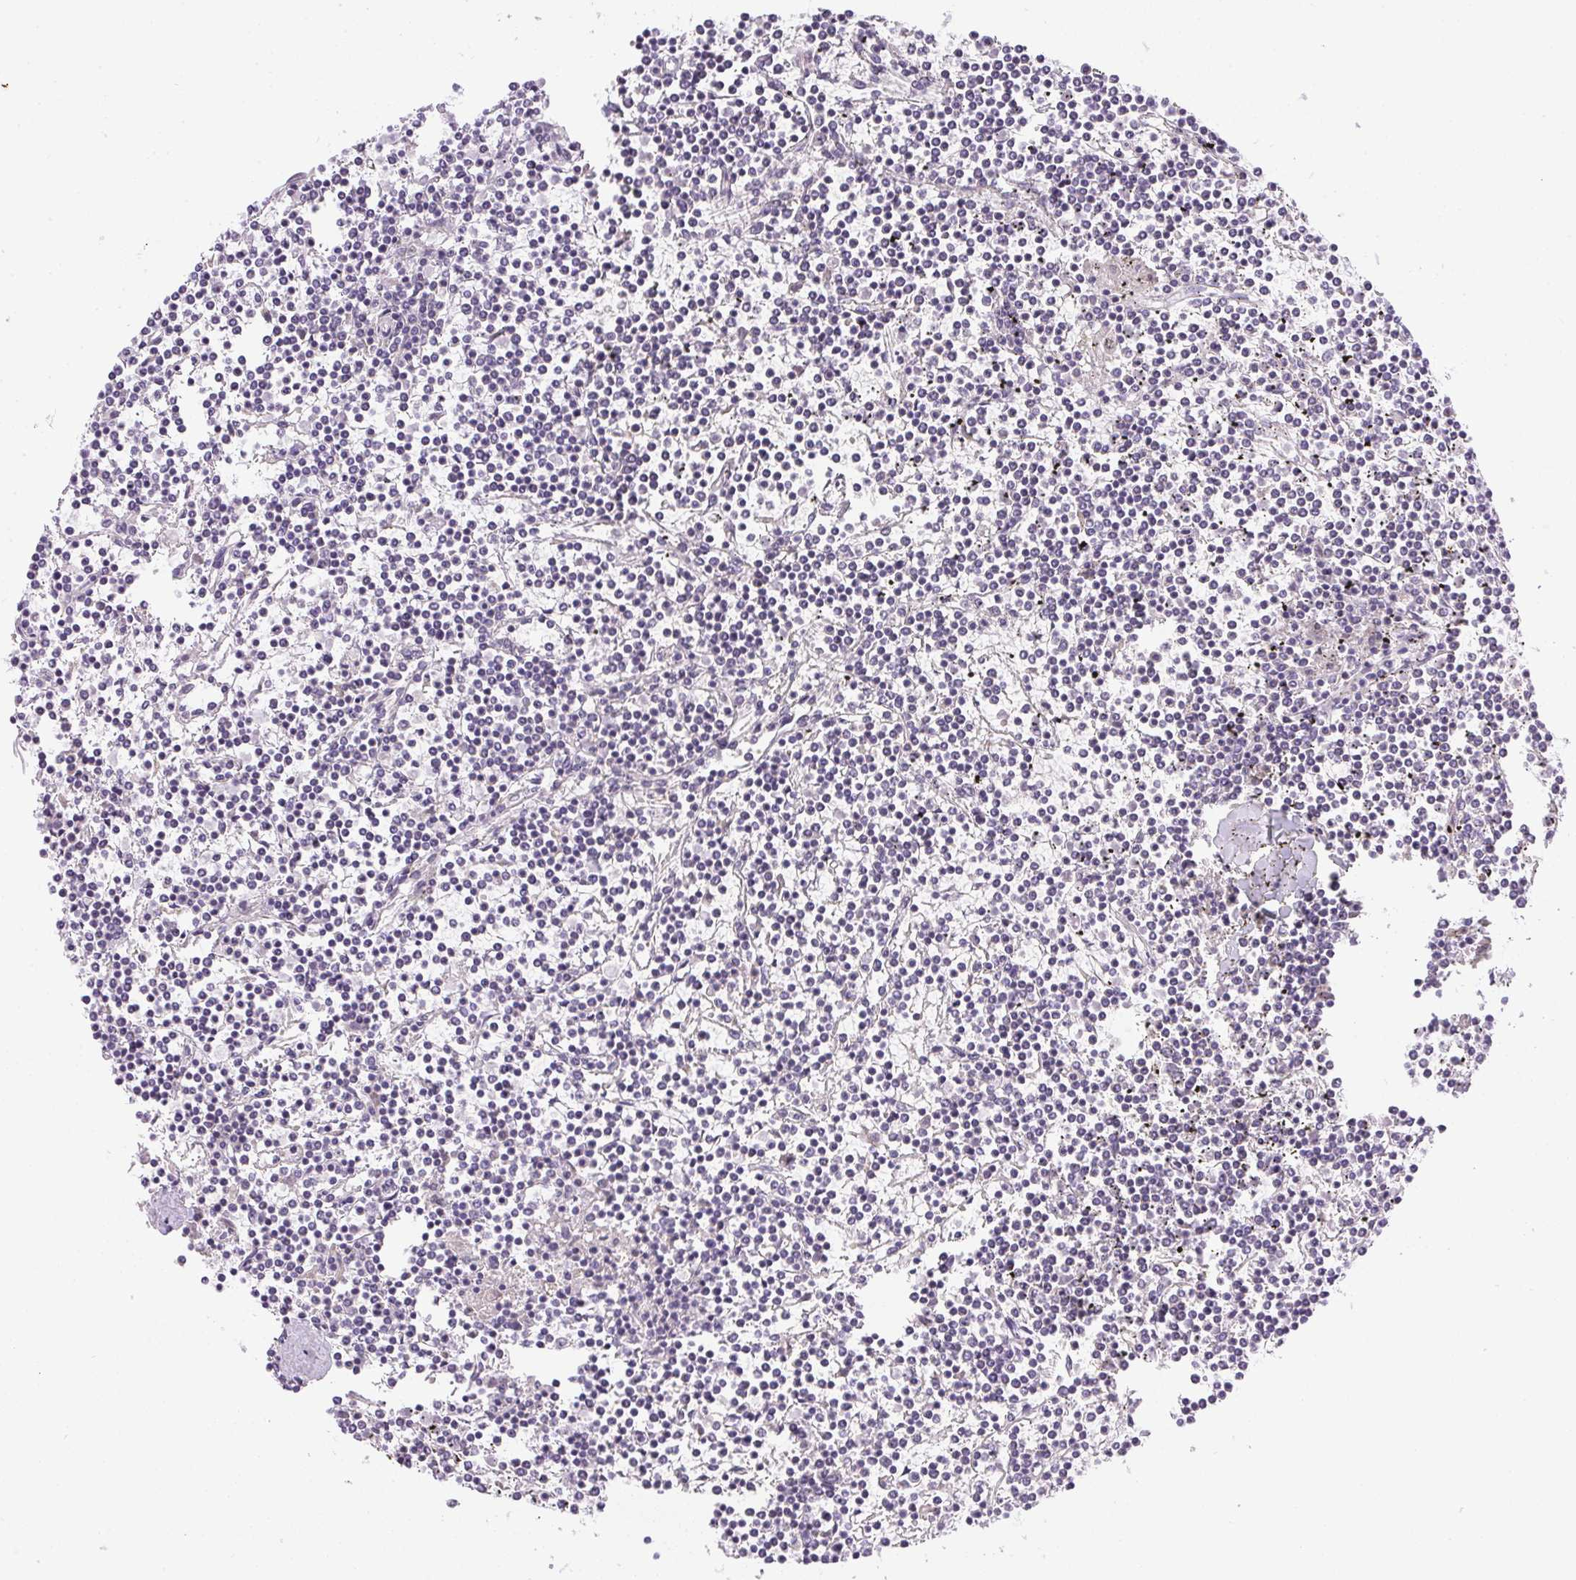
{"staining": {"intensity": "negative", "quantity": "none", "location": "none"}, "tissue": "lymphoma", "cell_type": "Tumor cells", "image_type": "cancer", "snomed": [{"axis": "morphology", "description": "Malignant lymphoma, non-Hodgkin's type, Low grade"}, {"axis": "topography", "description": "Spleen"}], "caption": "Immunohistochemistry (IHC) of human low-grade malignant lymphoma, non-Hodgkin's type exhibits no positivity in tumor cells.", "gene": "GSDMC", "patient": {"sex": "female", "age": 19}}